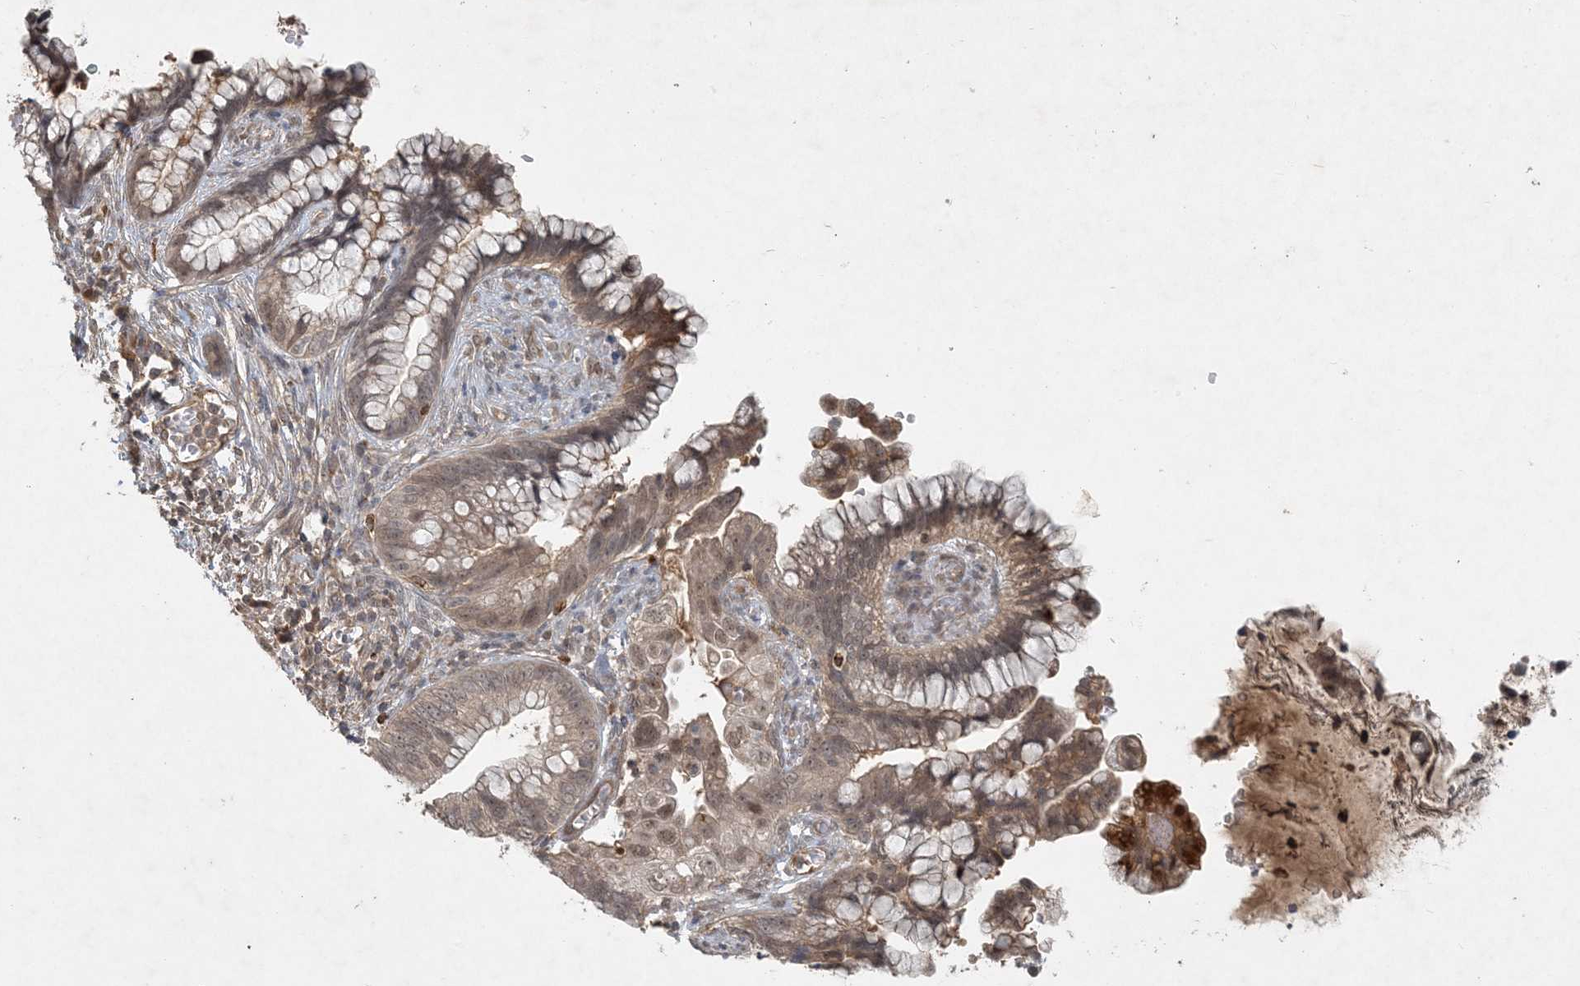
{"staining": {"intensity": "moderate", "quantity": "<25%", "location": "cytoplasmic/membranous,nuclear"}, "tissue": "cervical cancer", "cell_type": "Tumor cells", "image_type": "cancer", "snomed": [{"axis": "morphology", "description": "Adenocarcinoma, NOS"}, {"axis": "topography", "description": "Cervix"}], "caption": "An immunohistochemistry image of tumor tissue is shown. Protein staining in brown labels moderate cytoplasmic/membranous and nuclear positivity in cervical cancer (adenocarcinoma) within tumor cells.", "gene": "ZCCHC4", "patient": {"sex": "female", "age": 44}}